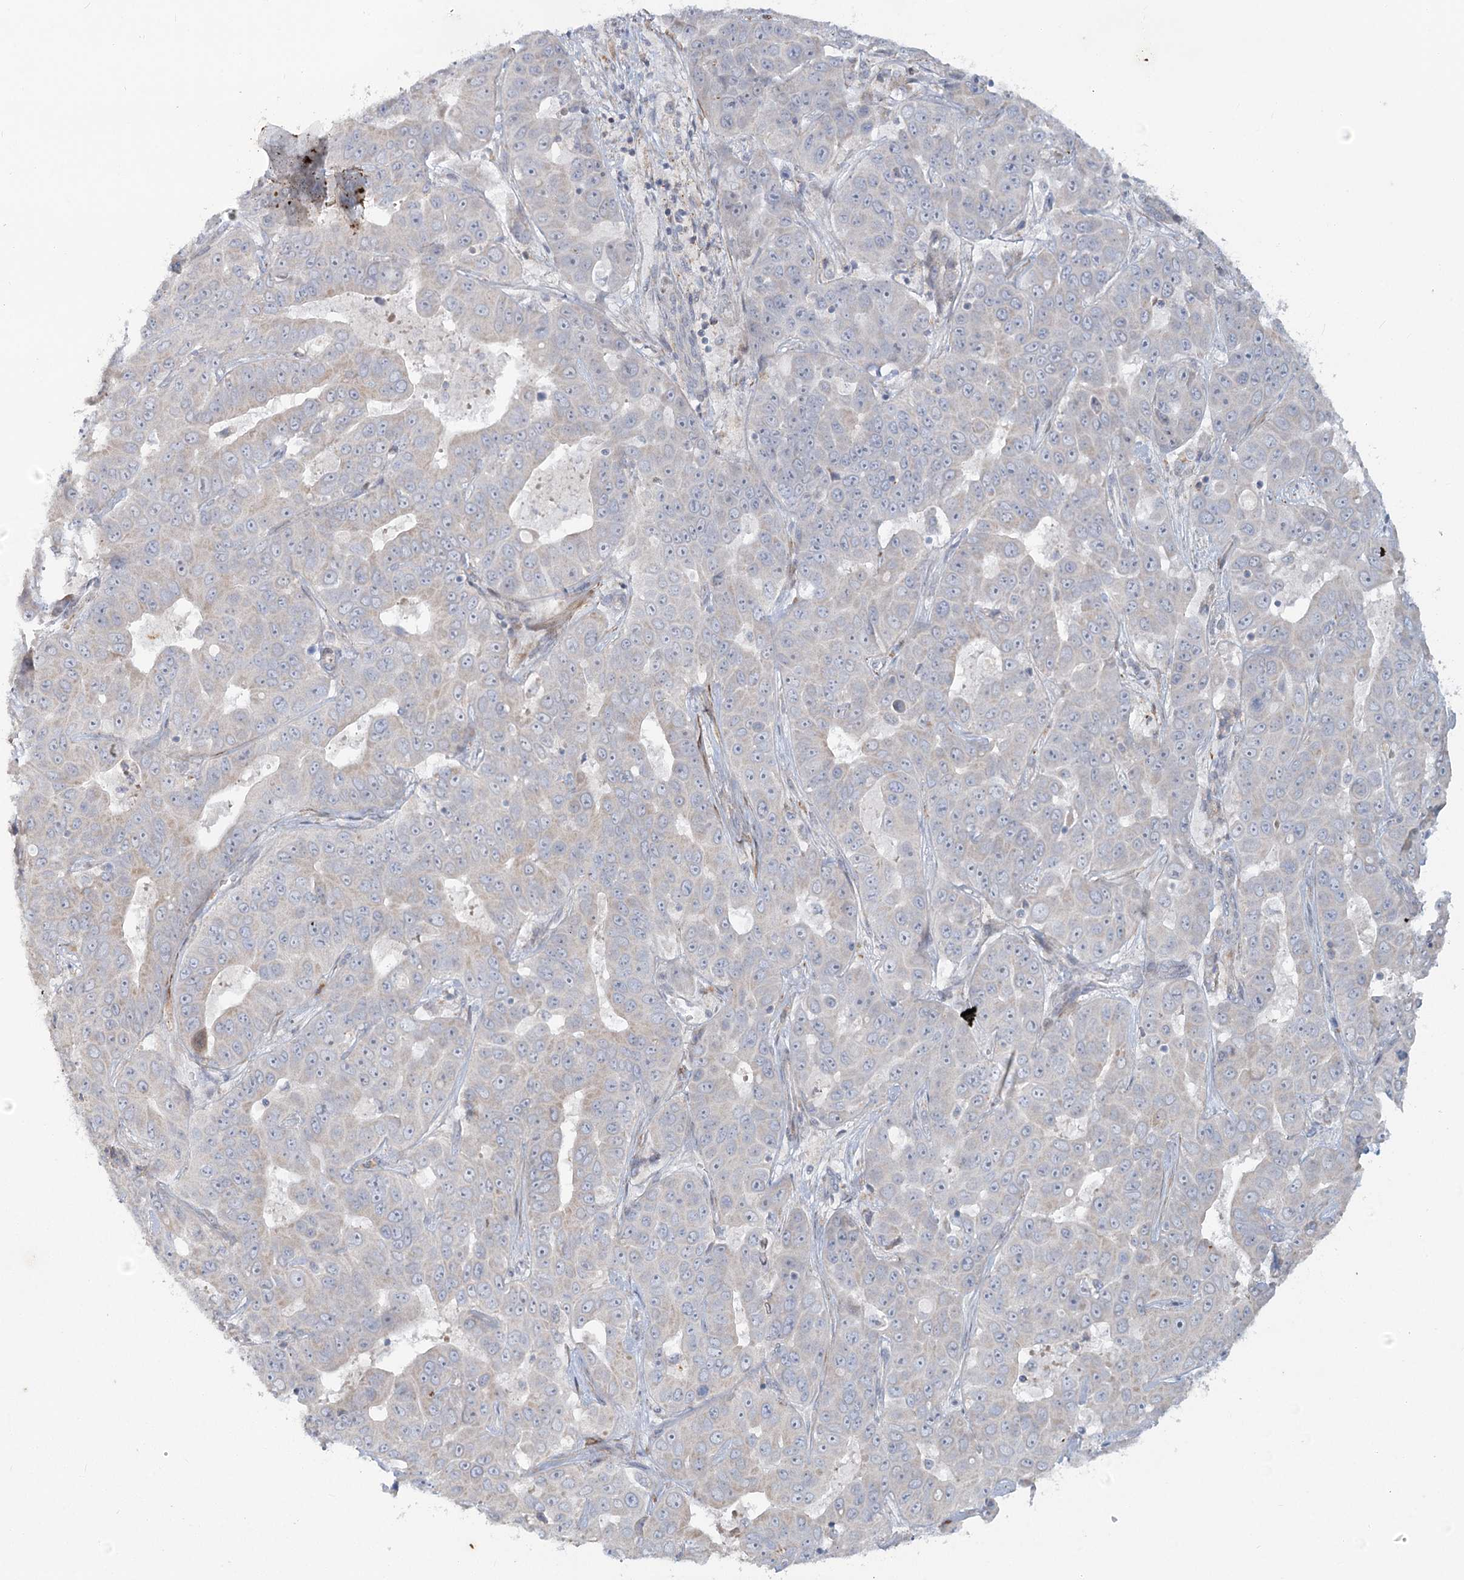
{"staining": {"intensity": "negative", "quantity": "none", "location": "none"}, "tissue": "liver cancer", "cell_type": "Tumor cells", "image_type": "cancer", "snomed": [{"axis": "morphology", "description": "Cholangiocarcinoma"}, {"axis": "topography", "description": "Liver"}], "caption": "There is no significant staining in tumor cells of cholangiocarcinoma (liver).", "gene": "MTG1", "patient": {"sex": "female", "age": 52}}